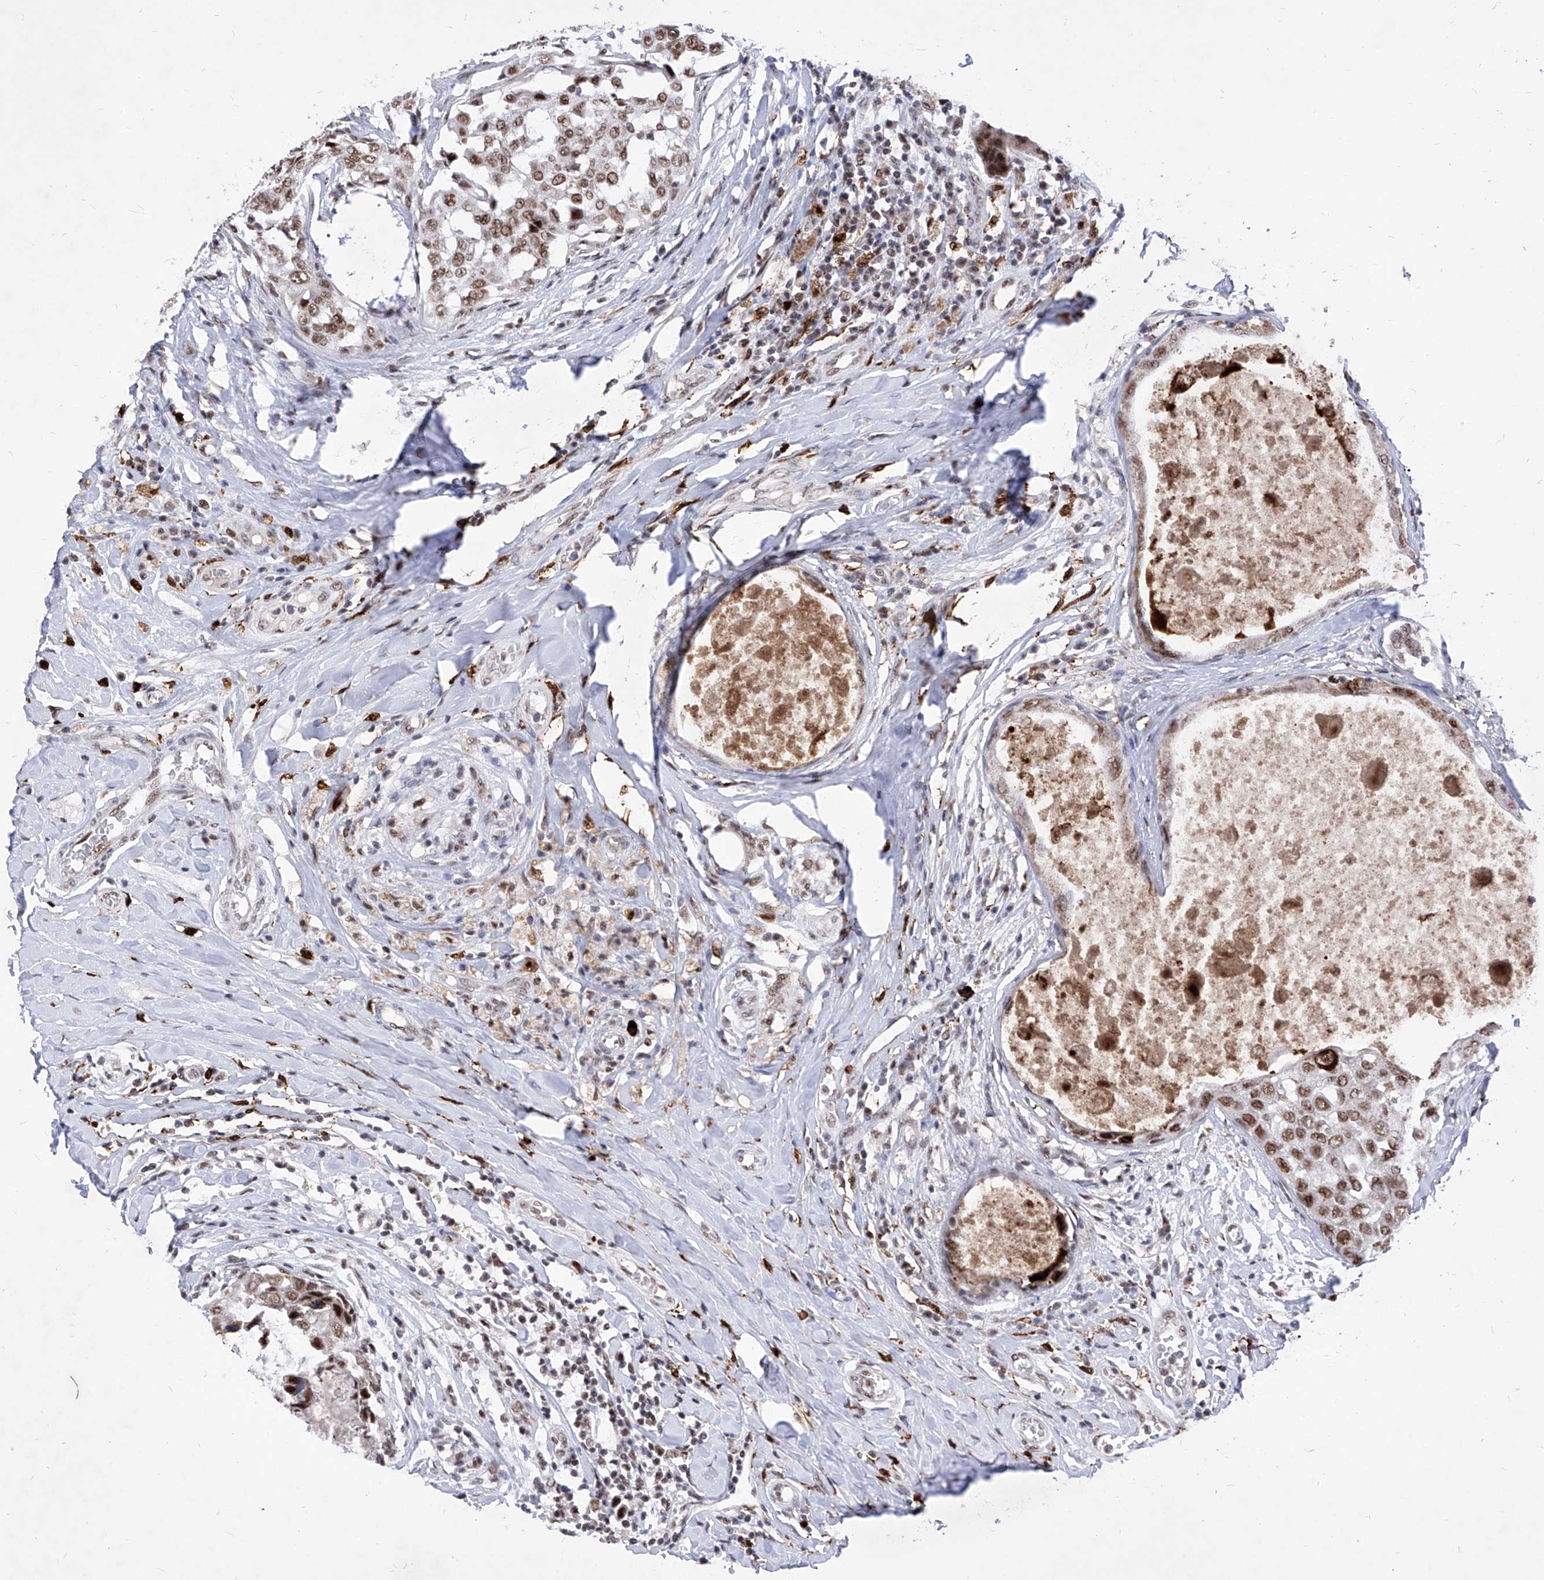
{"staining": {"intensity": "strong", "quantity": "25%-75%", "location": "nuclear"}, "tissue": "breast cancer", "cell_type": "Tumor cells", "image_type": "cancer", "snomed": [{"axis": "morphology", "description": "Duct carcinoma"}, {"axis": "topography", "description": "Breast"}], "caption": "Immunohistochemistry (IHC) image of breast cancer stained for a protein (brown), which demonstrates high levels of strong nuclear positivity in about 25%-75% of tumor cells.", "gene": "PHF5A", "patient": {"sex": "female", "age": 27}}